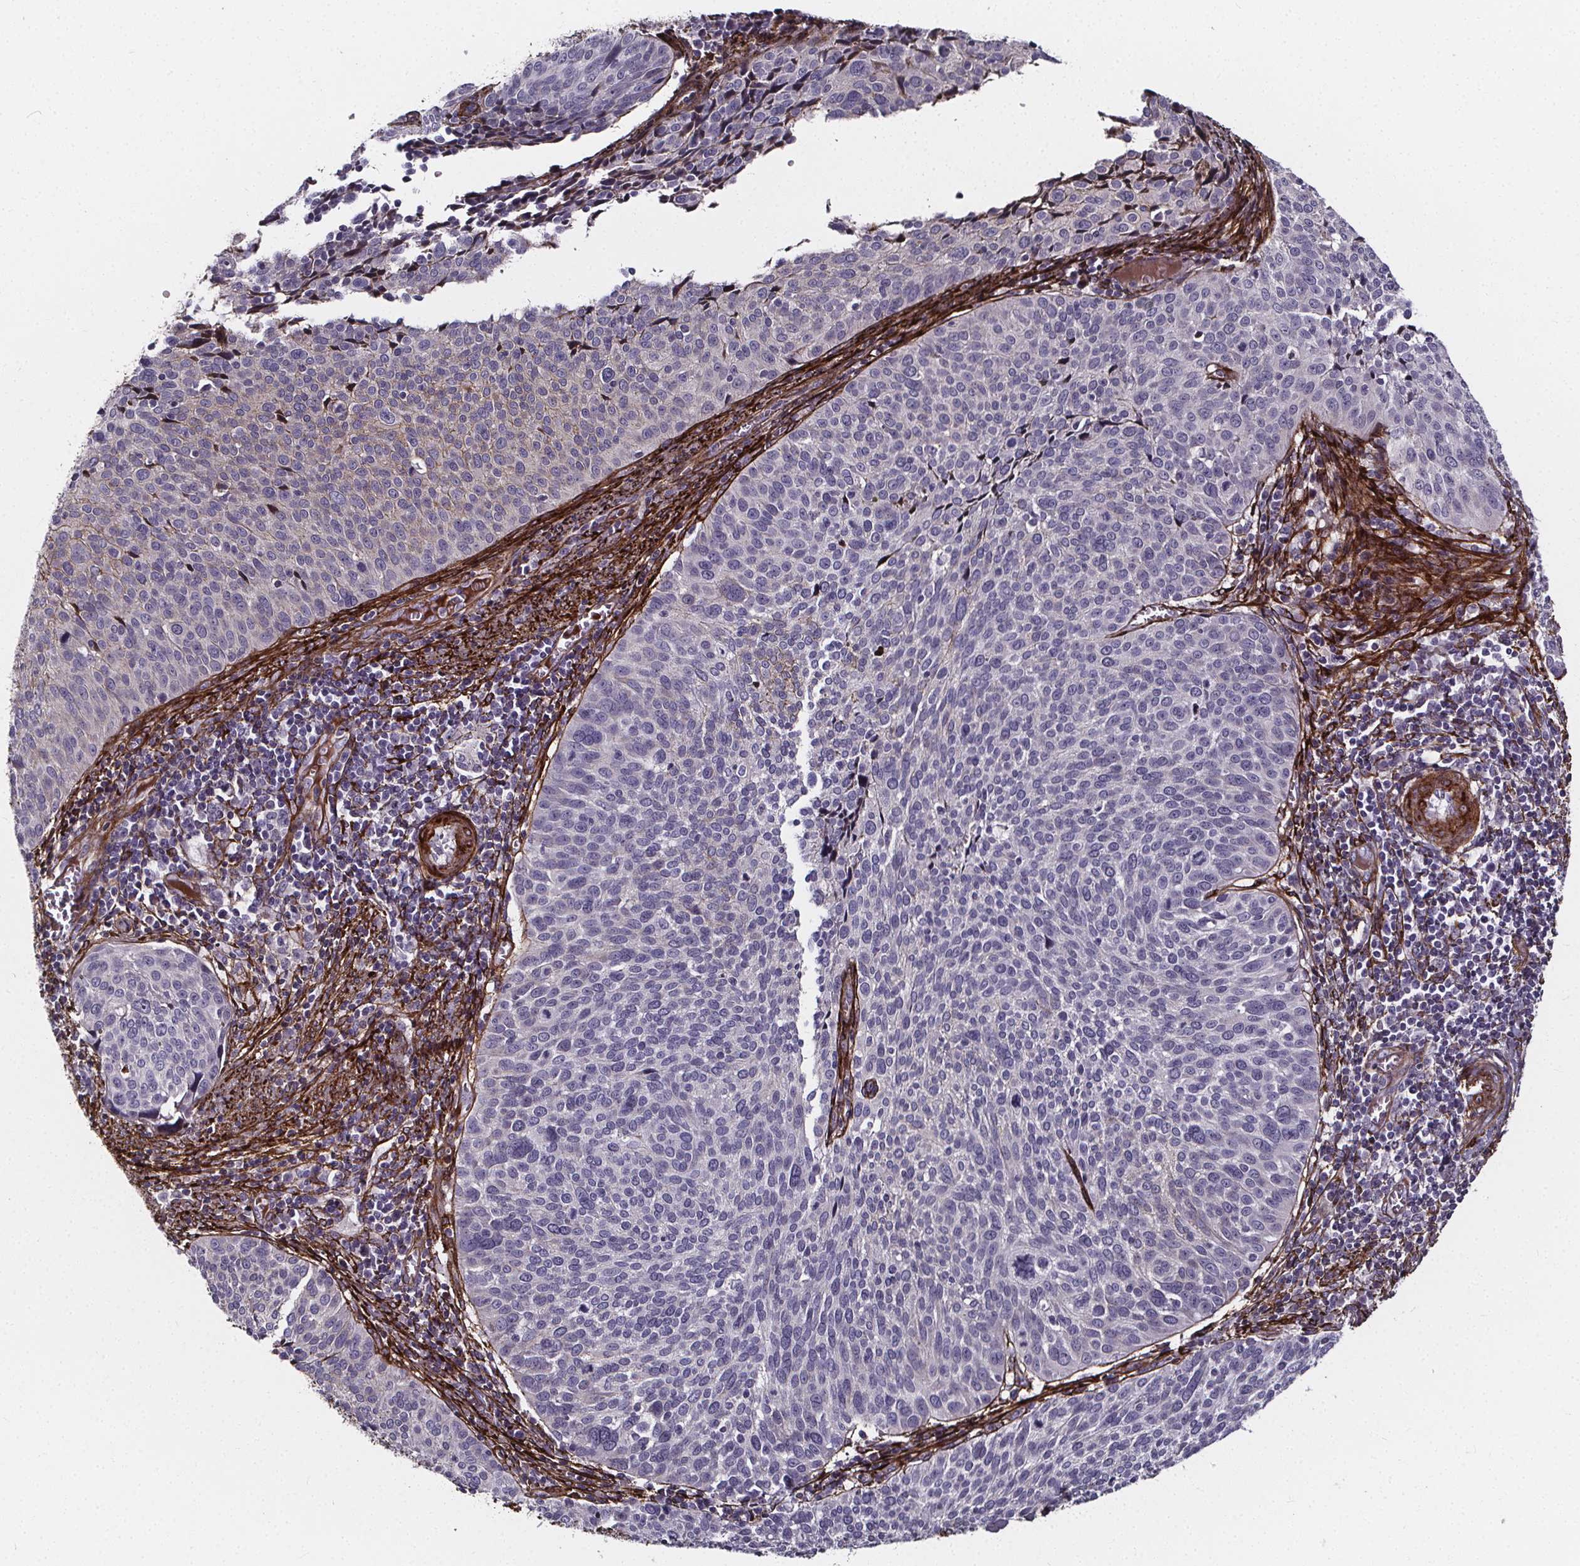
{"staining": {"intensity": "negative", "quantity": "none", "location": "none"}, "tissue": "cervical cancer", "cell_type": "Tumor cells", "image_type": "cancer", "snomed": [{"axis": "morphology", "description": "Squamous cell carcinoma, NOS"}, {"axis": "topography", "description": "Cervix"}], "caption": "DAB (3,3'-diaminobenzidine) immunohistochemical staining of cervical cancer displays no significant positivity in tumor cells.", "gene": "AEBP1", "patient": {"sex": "female", "age": 39}}